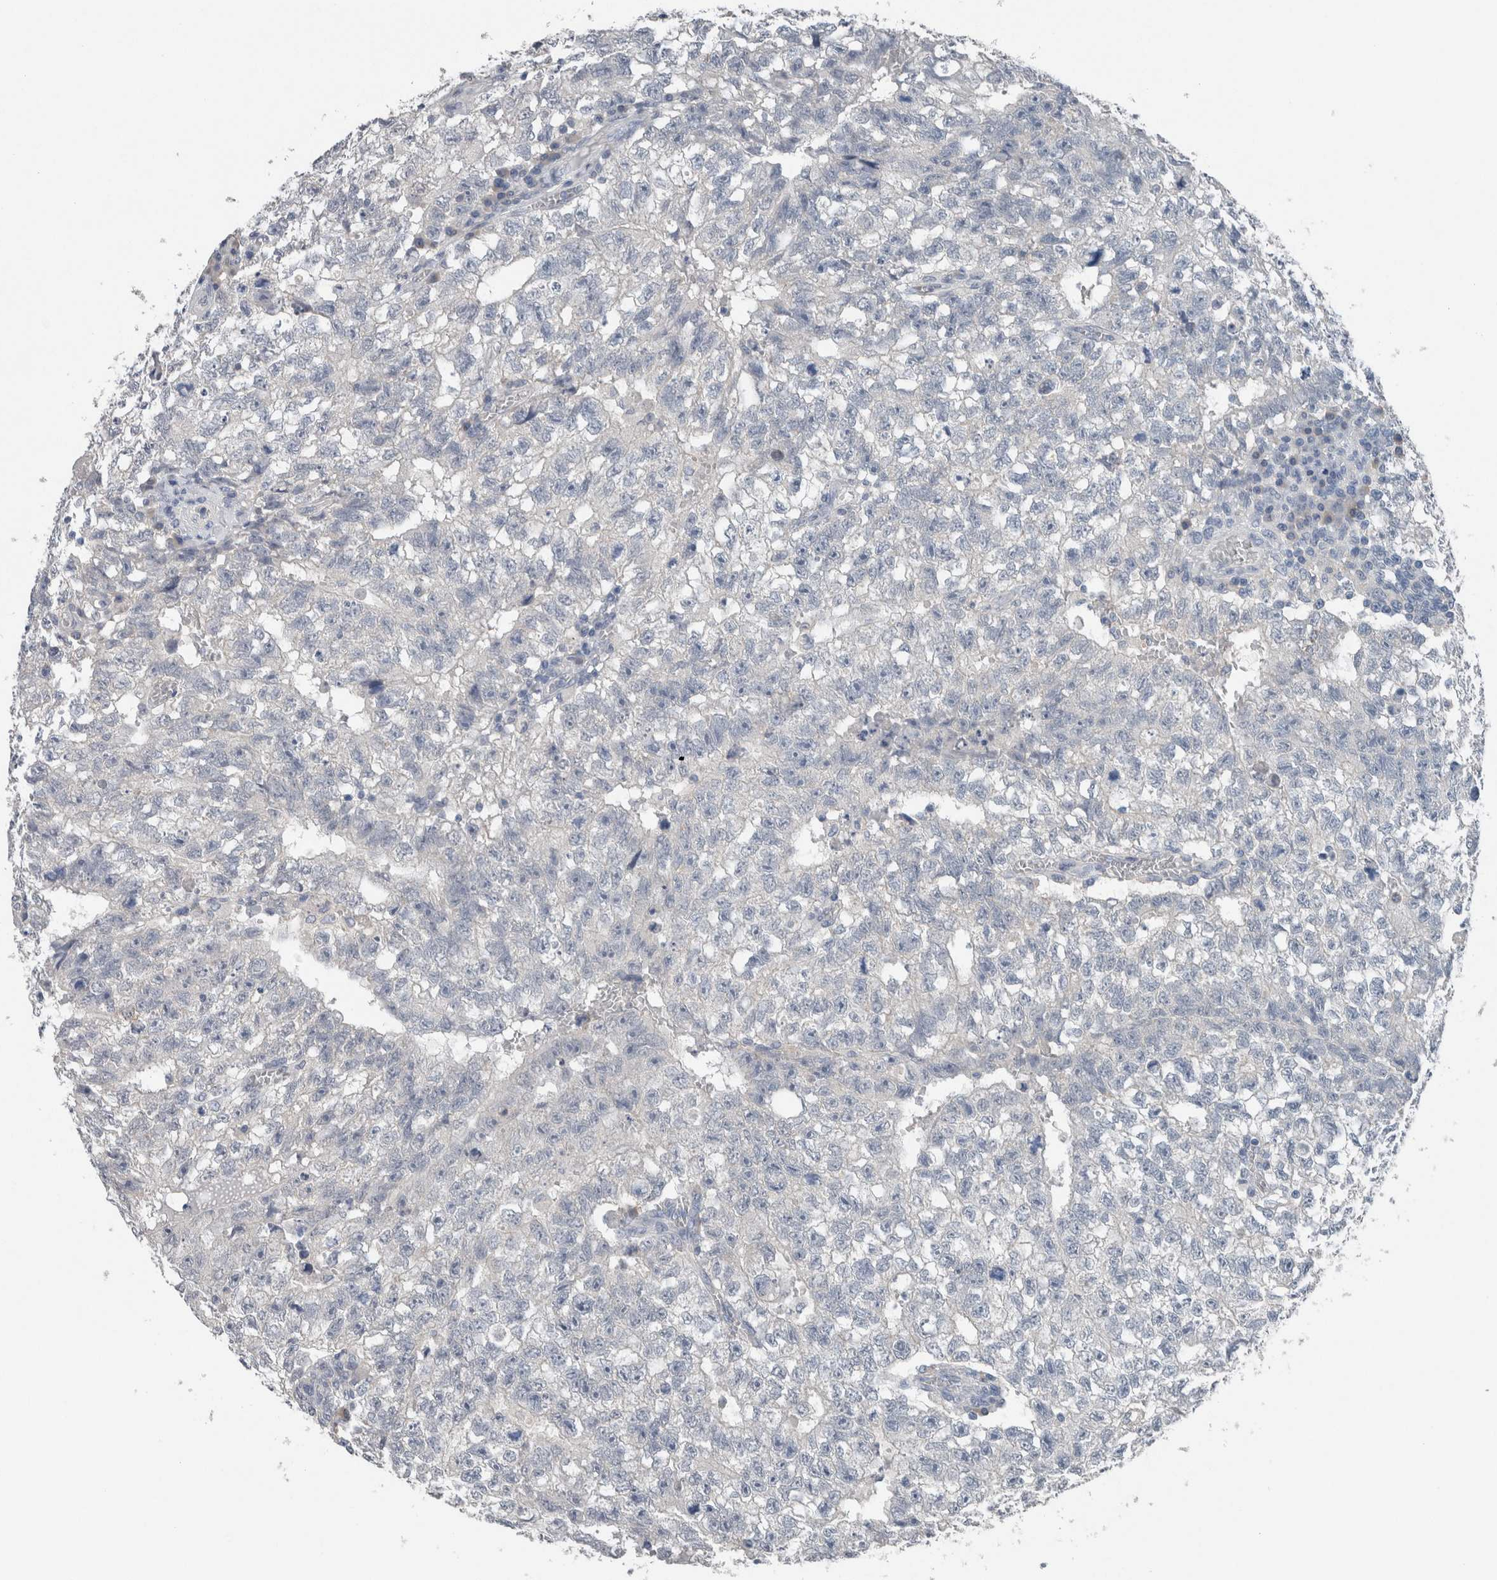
{"staining": {"intensity": "negative", "quantity": "none", "location": "none"}, "tissue": "testis cancer", "cell_type": "Tumor cells", "image_type": "cancer", "snomed": [{"axis": "morphology", "description": "Seminoma, NOS"}, {"axis": "morphology", "description": "Carcinoma, Embryonal, NOS"}, {"axis": "topography", "description": "Testis"}], "caption": "DAB (3,3'-diaminobenzidine) immunohistochemical staining of human testis cancer reveals no significant positivity in tumor cells.", "gene": "CRNN", "patient": {"sex": "male", "age": 38}}